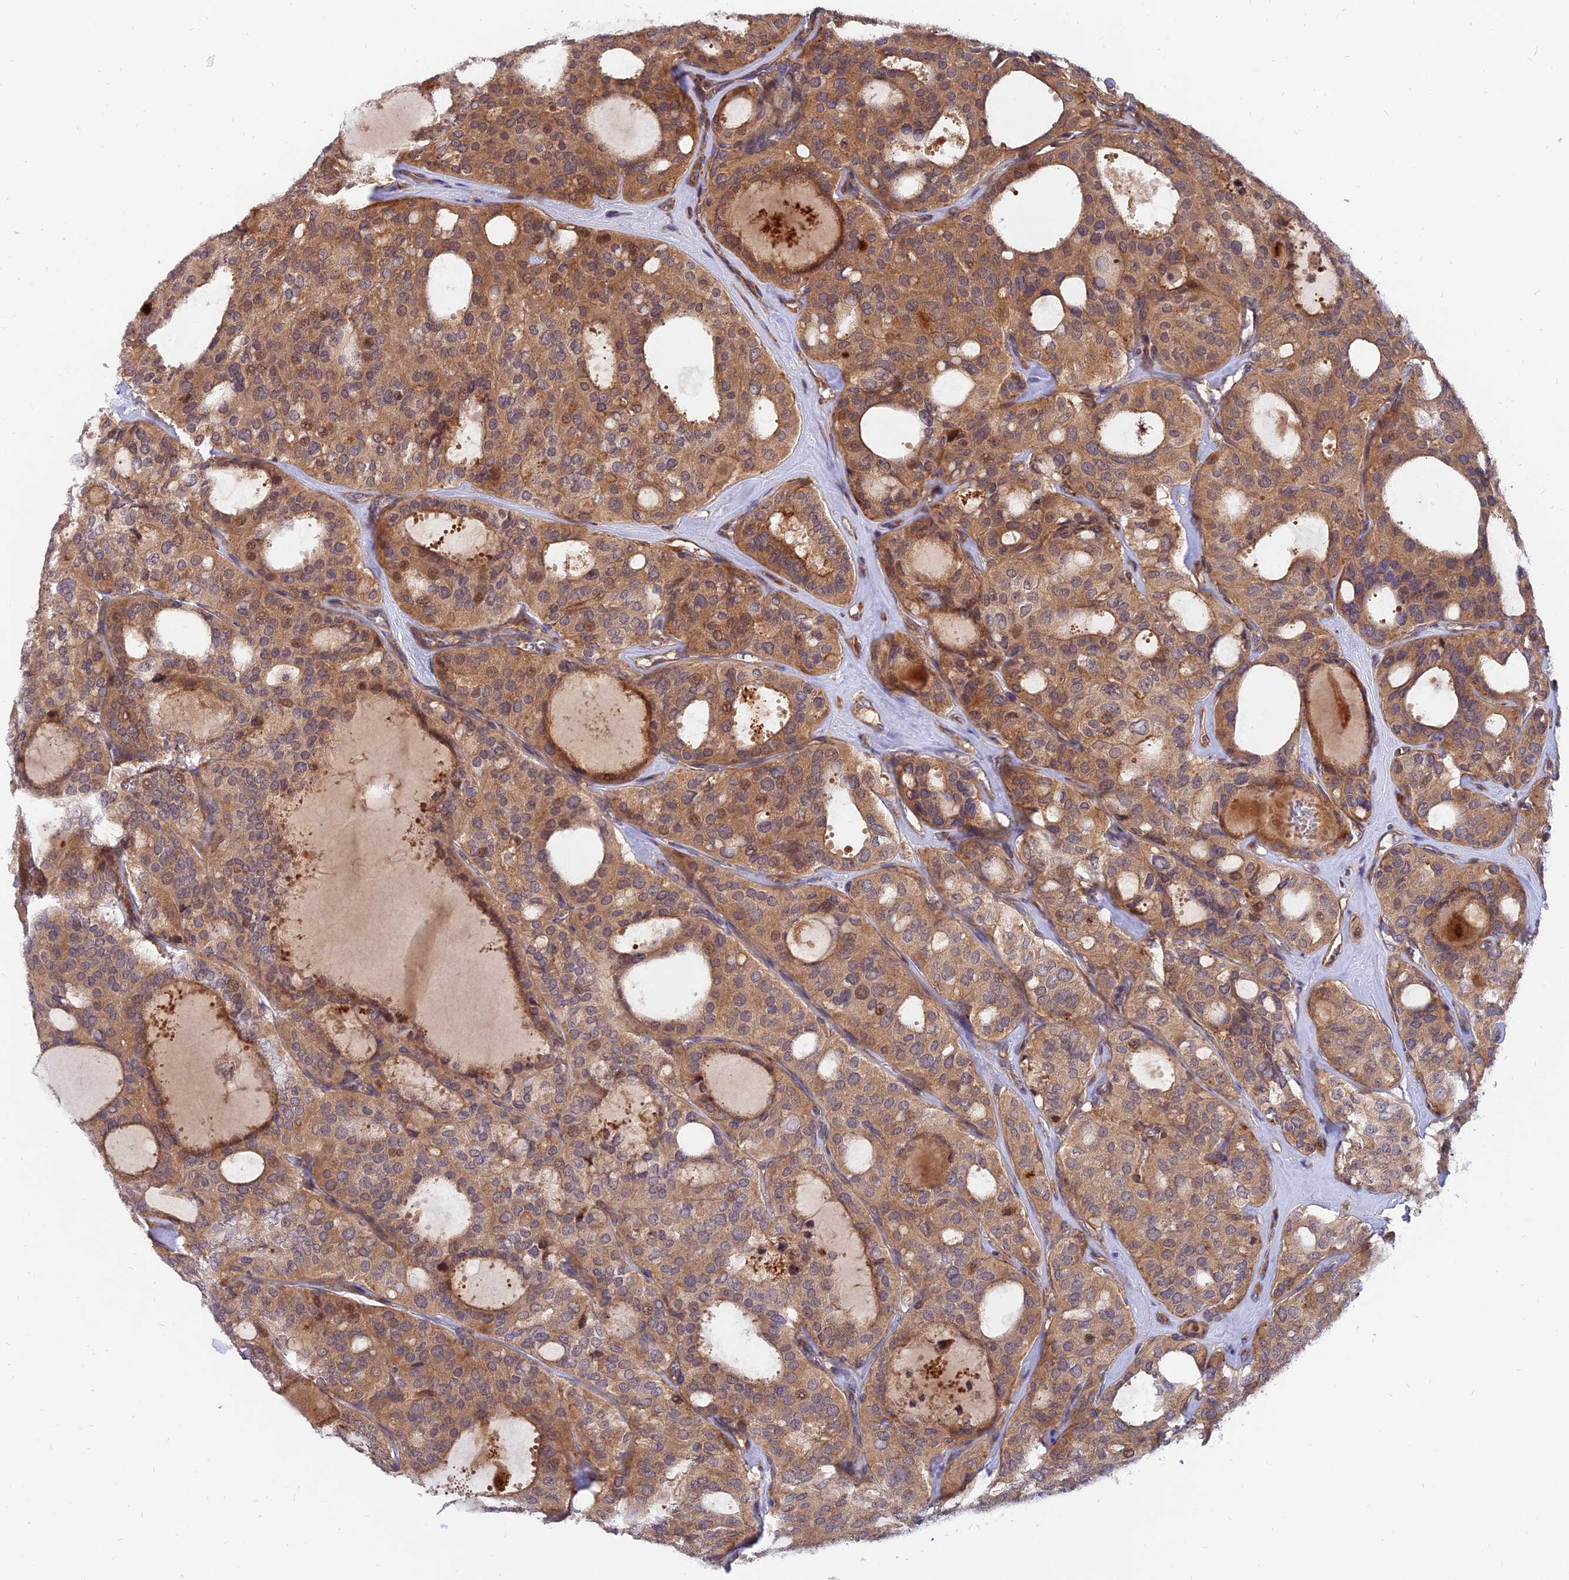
{"staining": {"intensity": "moderate", "quantity": ">75%", "location": "cytoplasmic/membranous,nuclear"}, "tissue": "thyroid cancer", "cell_type": "Tumor cells", "image_type": "cancer", "snomed": [{"axis": "morphology", "description": "Follicular adenoma carcinoma, NOS"}, {"axis": "topography", "description": "Thyroid gland"}], "caption": "This is a histology image of immunohistochemistry staining of thyroid follicular adenoma carcinoma, which shows moderate expression in the cytoplasmic/membranous and nuclear of tumor cells.", "gene": "WDR41", "patient": {"sex": "male", "age": 75}}